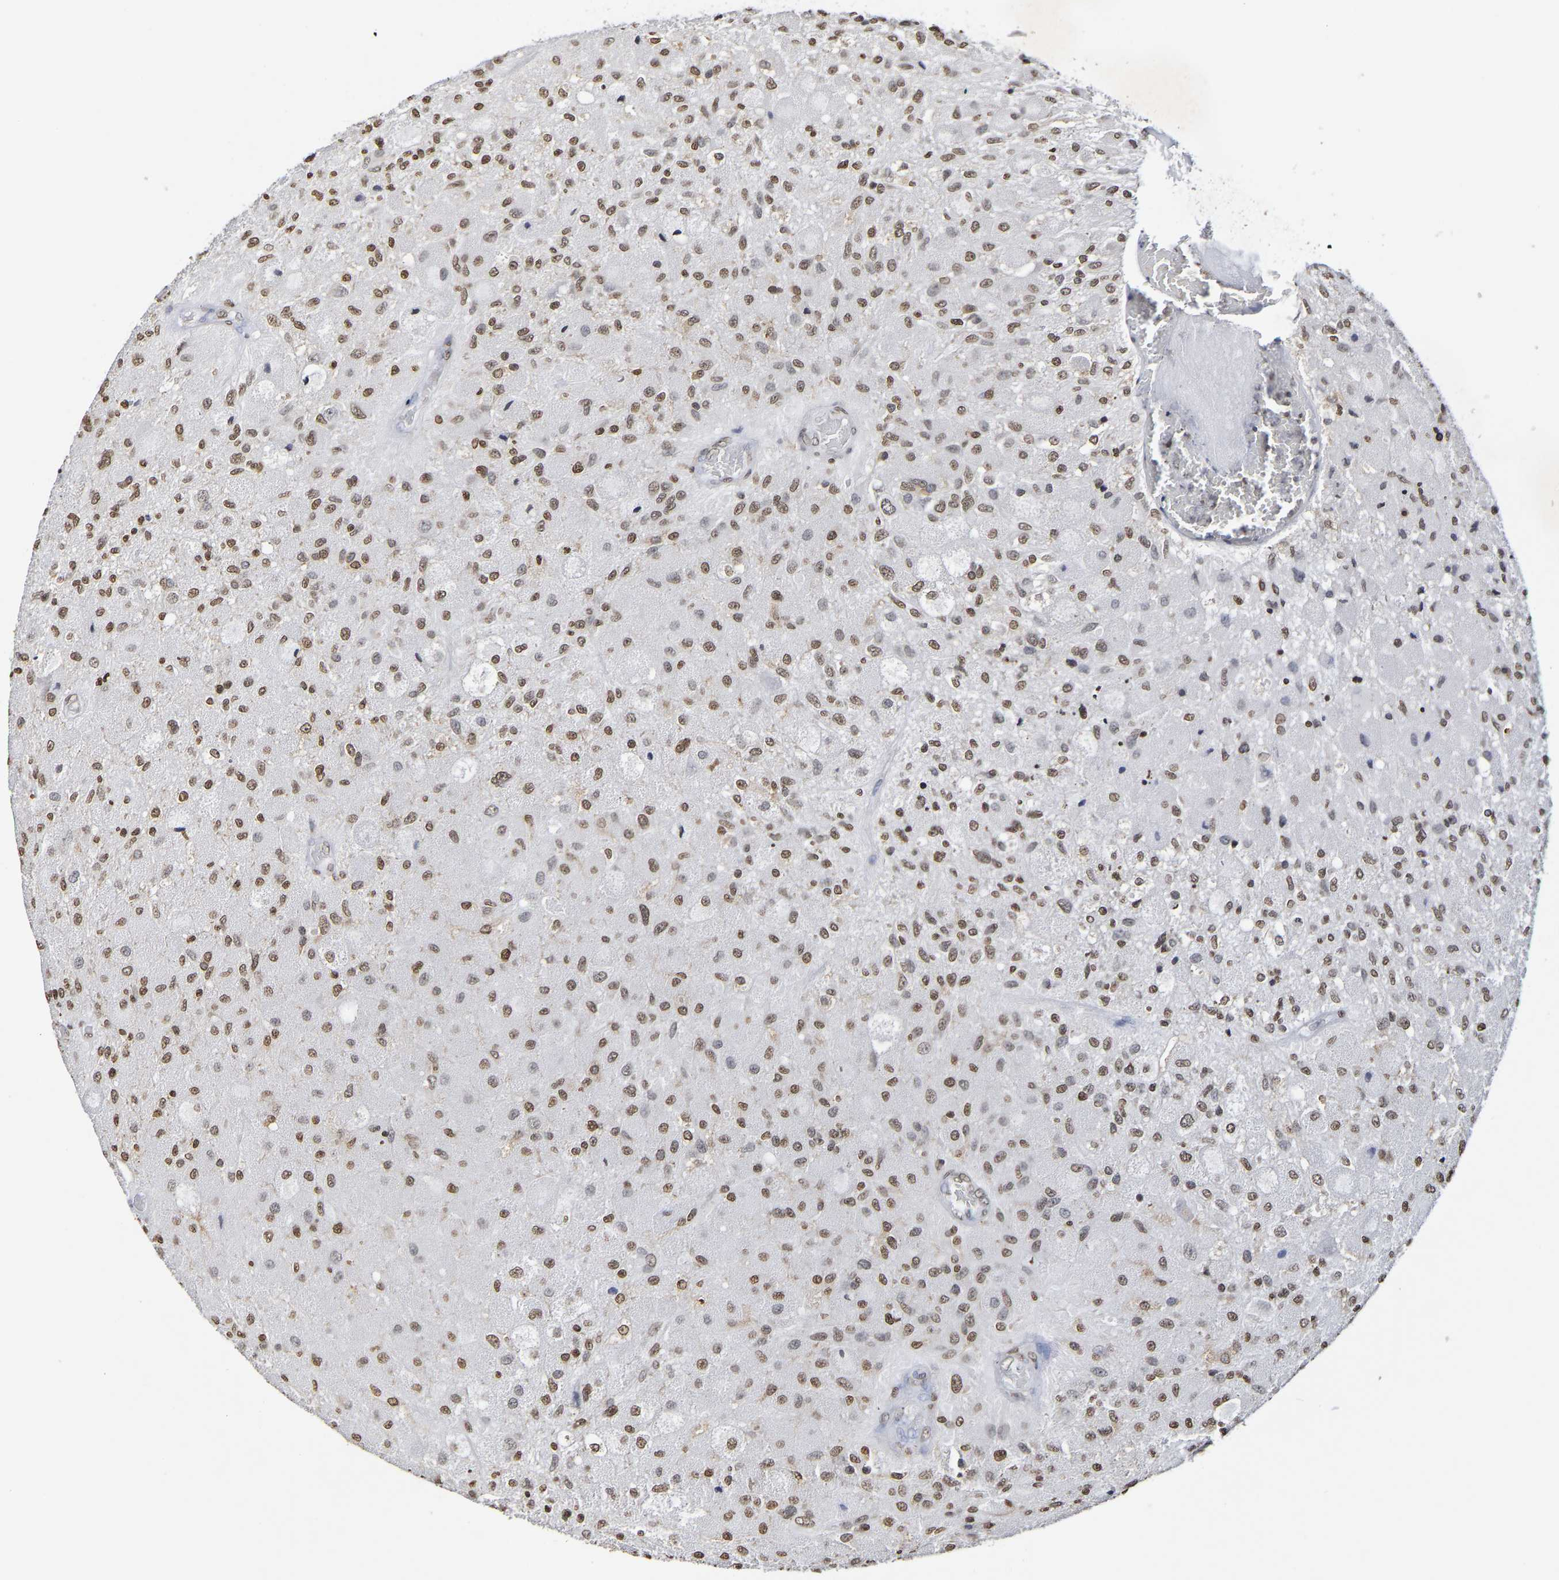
{"staining": {"intensity": "moderate", "quantity": ">75%", "location": "nuclear"}, "tissue": "glioma", "cell_type": "Tumor cells", "image_type": "cancer", "snomed": [{"axis": "morphology", "description": "Normal tissue, NOS"}, {"axis": "morphology", "description": "Glioma, malignant, High grade"}, {"axis": "topography", "description": "Cerebral cortex"}], "caption": "A high-resolution micrograph shows immunohistochemistry staining of malignant glioma (high-grade), which shows moderate nuclear positivity in about >75% of tumor cells.", "gene": "ATF4", "patient": {"sex": "male", "age": 77}}